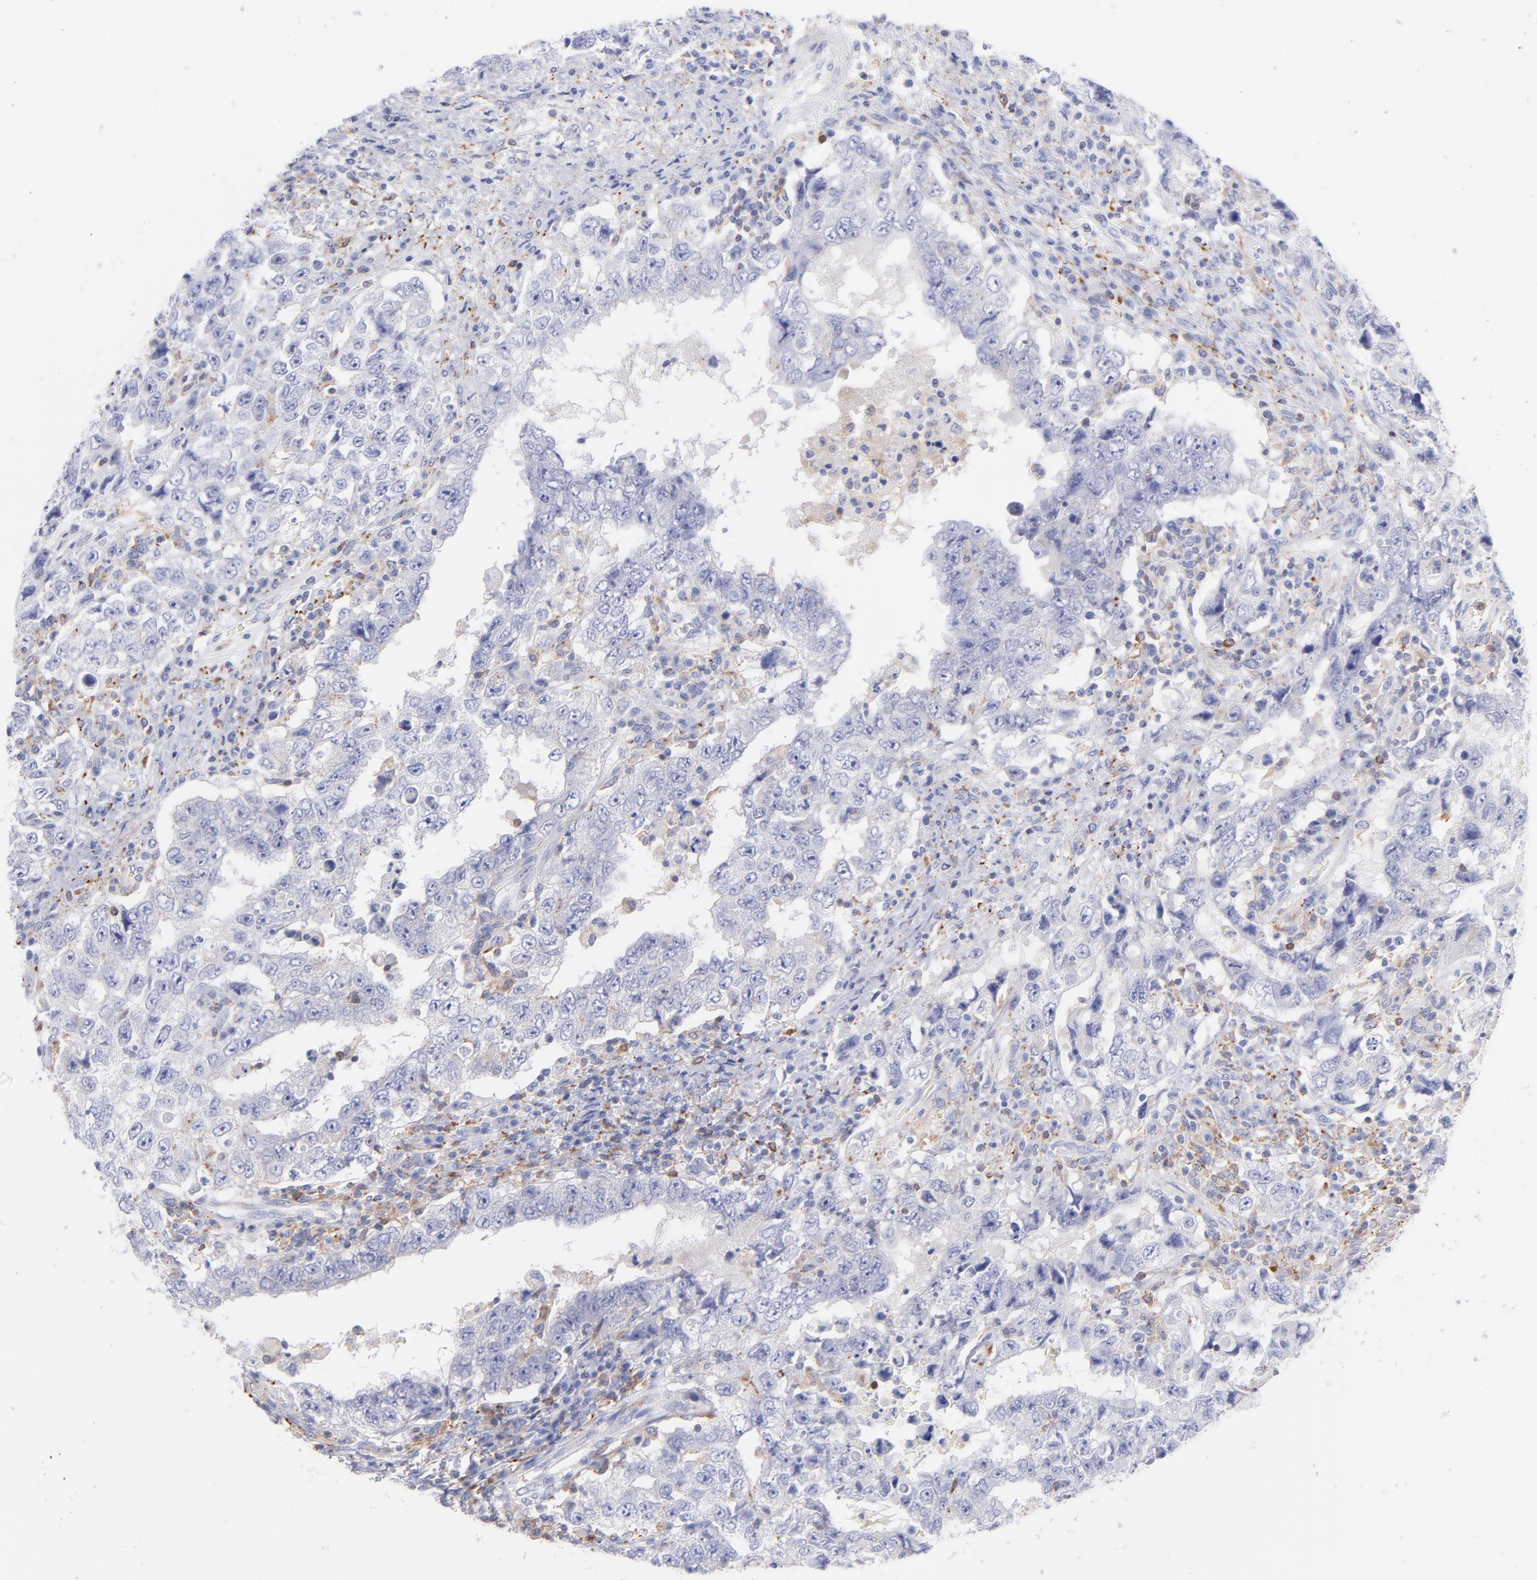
{"staining": {"intensity": "negative", "quantity": "none", "location": "none"}, "tissue": "testis cancer", "cell_type": "Tumor cells", "image_type": "cancer", "snomed": [{"axis": "morphology", "description": "Carcinoma, Embryonal, NOS"}, {"axis": "topography", "description": "Testis"}], "caption": "This is an immunohistochemistry histopathology image of testis cancer (embryonal carcinoma). There is no positivity in tumor cells.", "gene": "PRKCA", "patient": {"sex": "male", "age": 26}}